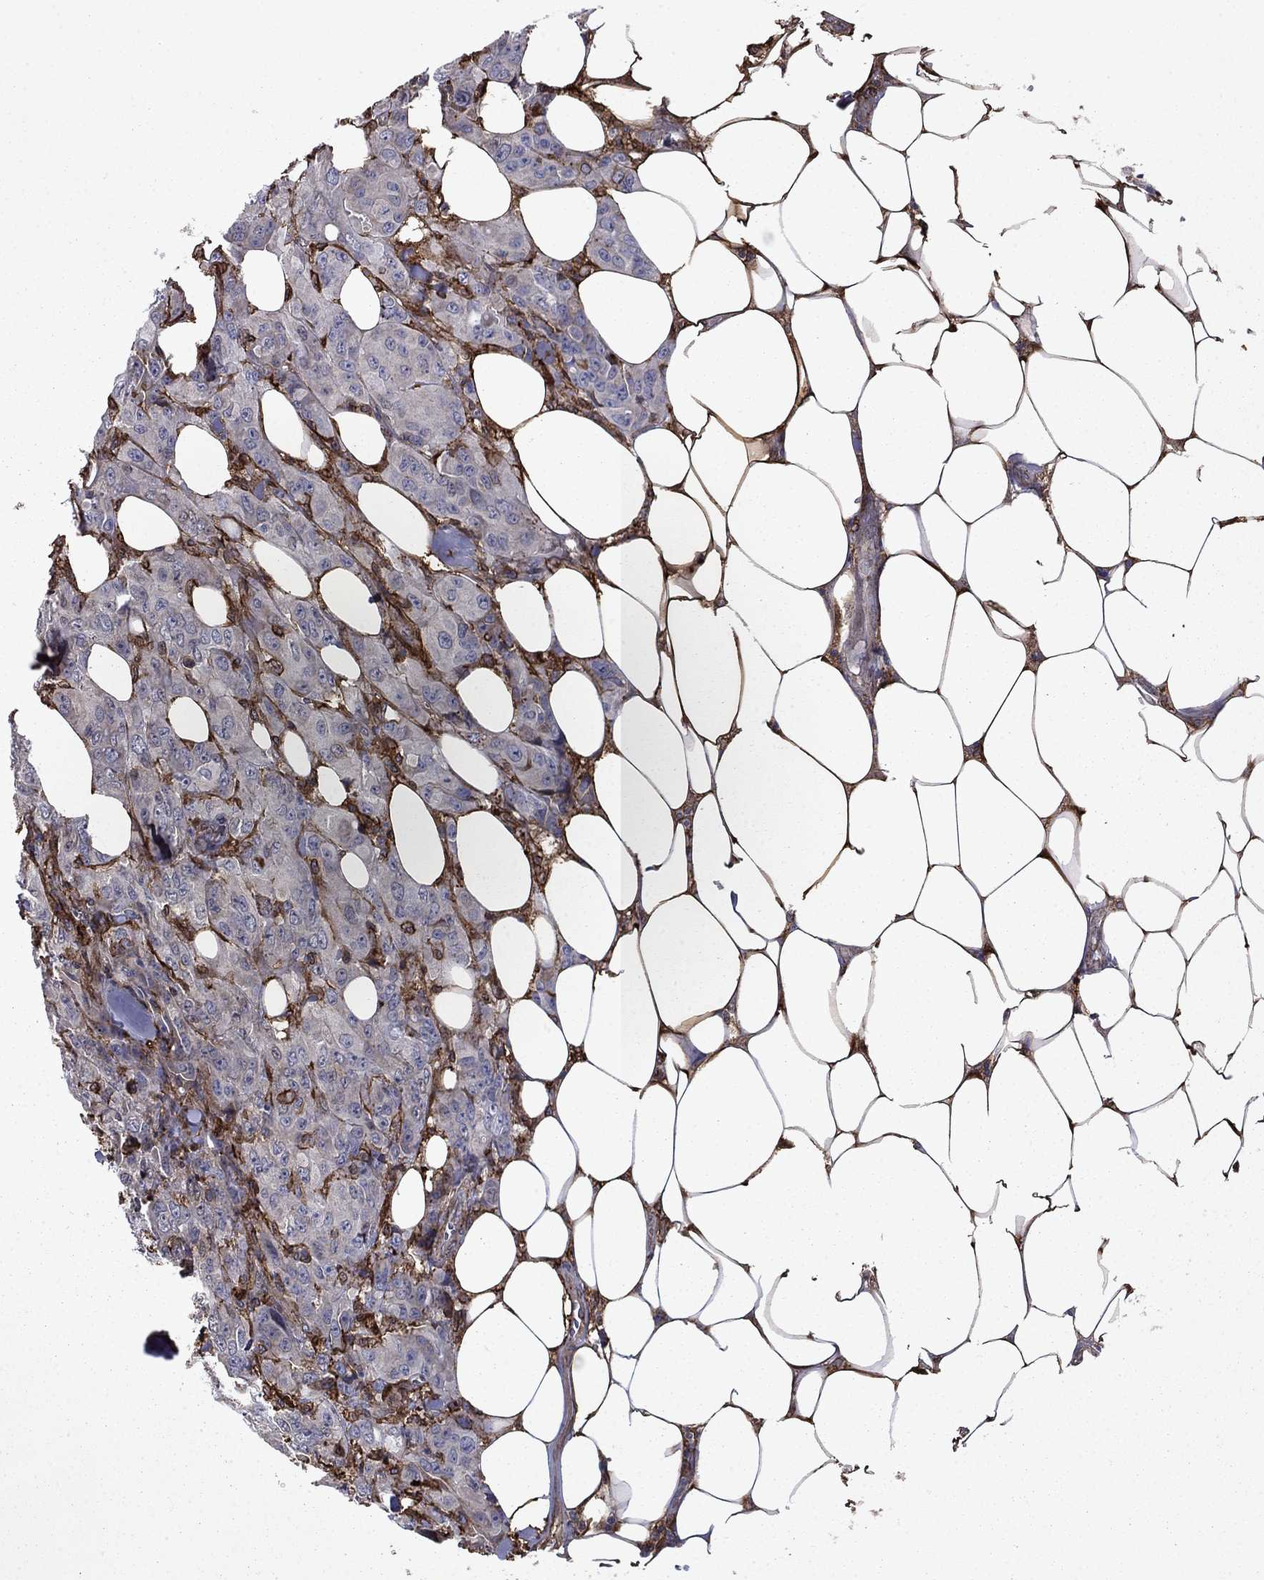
{"staining": {"intensity": "negative", "quantity": "none", "location": "none"}, "tissue": "breast cancer", "cell_type": "Tumor cells", "image_type": "cancer", "snomed": [{"axis": "morphology", "description": "Duct carcinoma"}, {"axis": "topography", "description": "Breast"}], "caption": "Immunohistochemistry (IHC) histopathology image of breast cancer (invasive ductal carcinoma) stained for a protein (brown), which displays no expression in tumor cells. Brightfield microscopy of IHC stained with DAB (brown) and hematoxylin (blue), captured at high magnification.", "gene": "PLAU", "patient": {"sex": "female", "age": 43}}